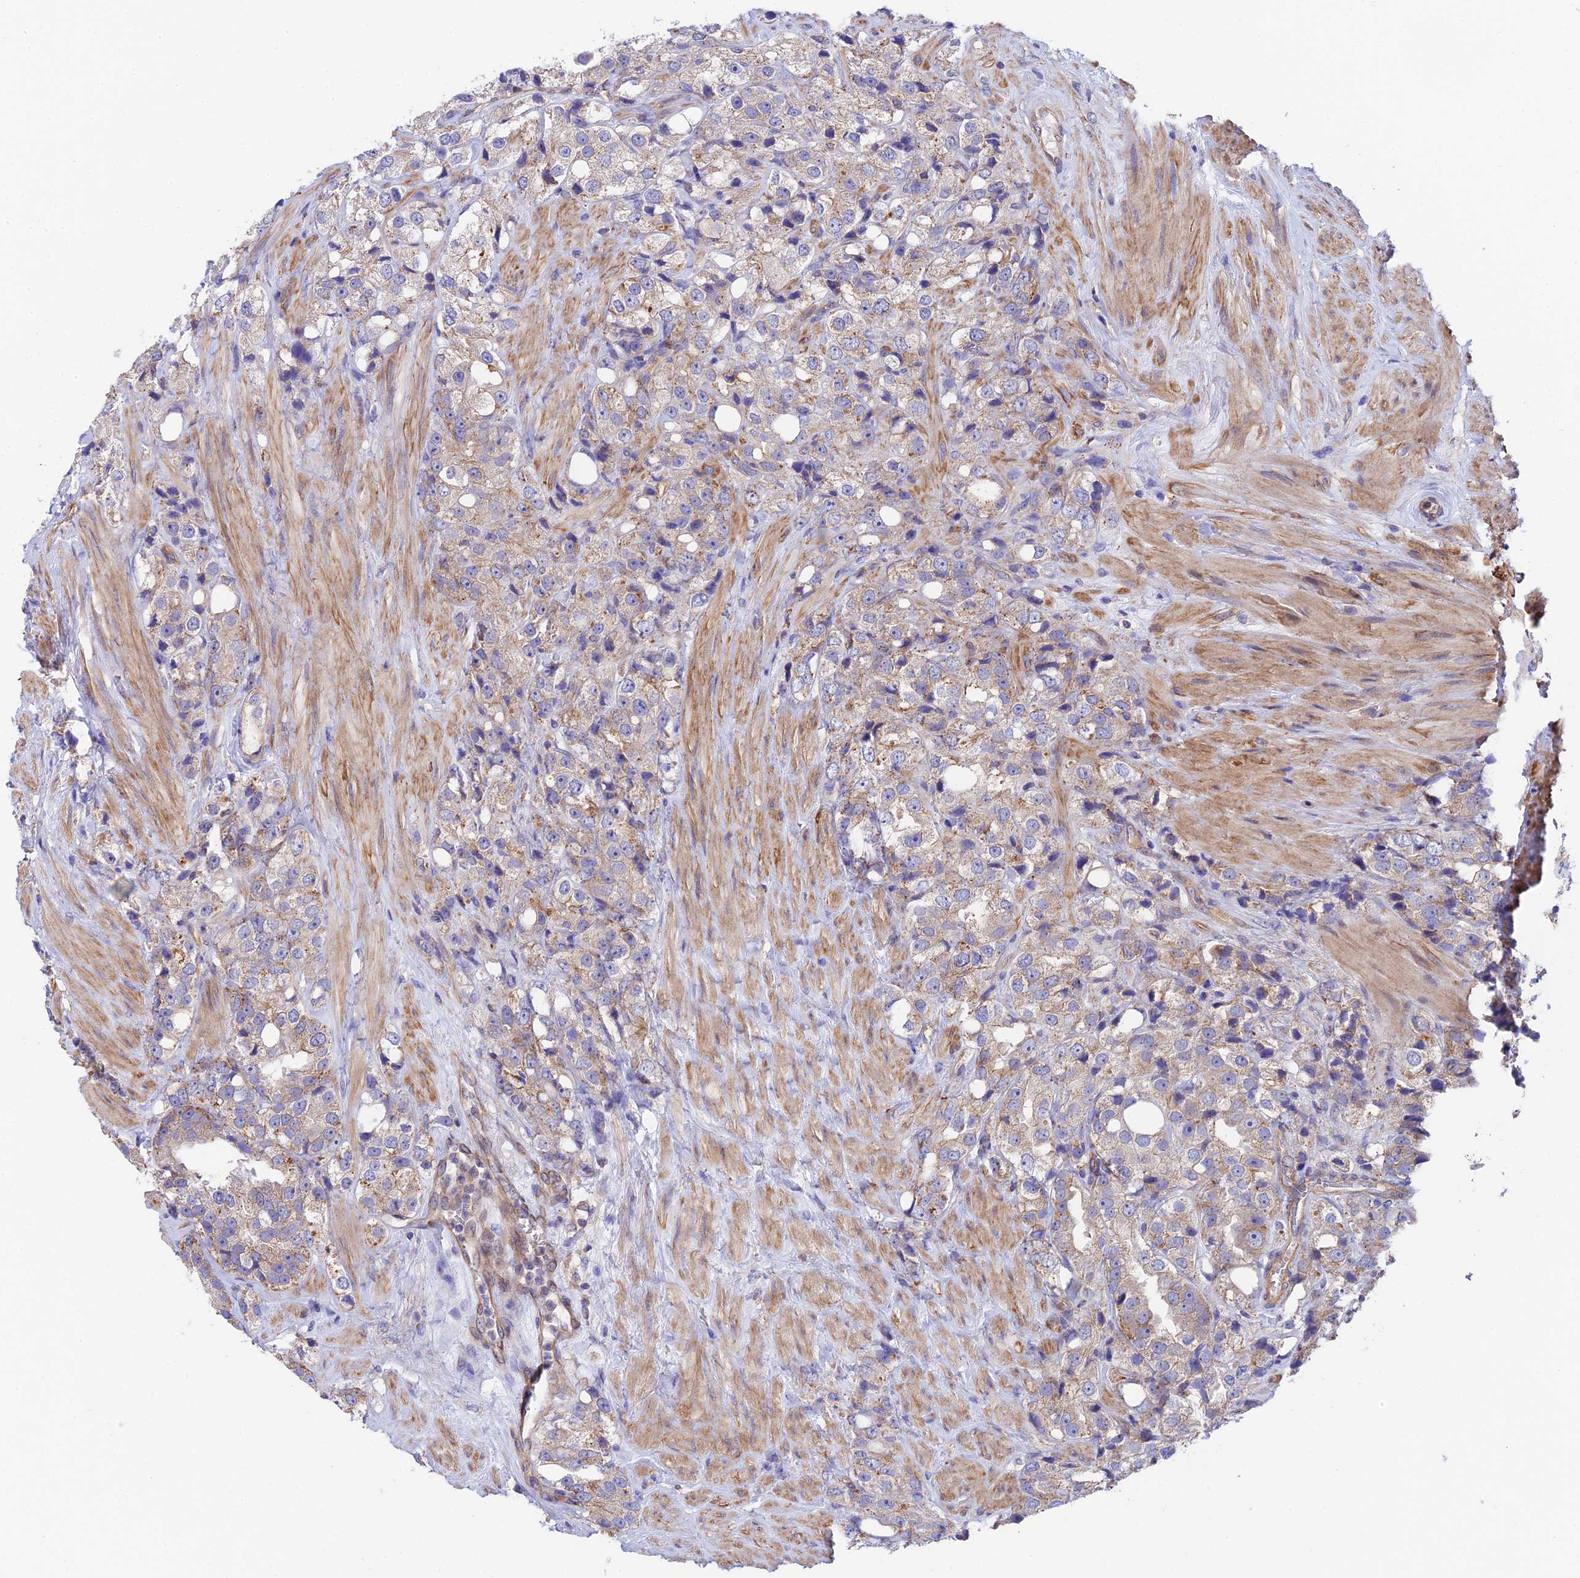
{"staining": {"intensity": "weak", "quantity": ">75%", "location": "cytoplasmic/membranous"}, "tissue": "prostate cancer", "cell_type": "Tumor cells", "image_type": "cancer", "snomed": [{"axis": "morphology", "description": "Adenocarcinoma, NOS"}, {"axis": "topography", "description": "Prostate"}], "caption": "A photomicrograph of prostate cancer (adenocarcinoma) stained for a protein displays weak cytoplasmic/membranous brown staining in tumor cells.", "gene": "QRFP", "patient": {"sex": "male", "age": 79}}